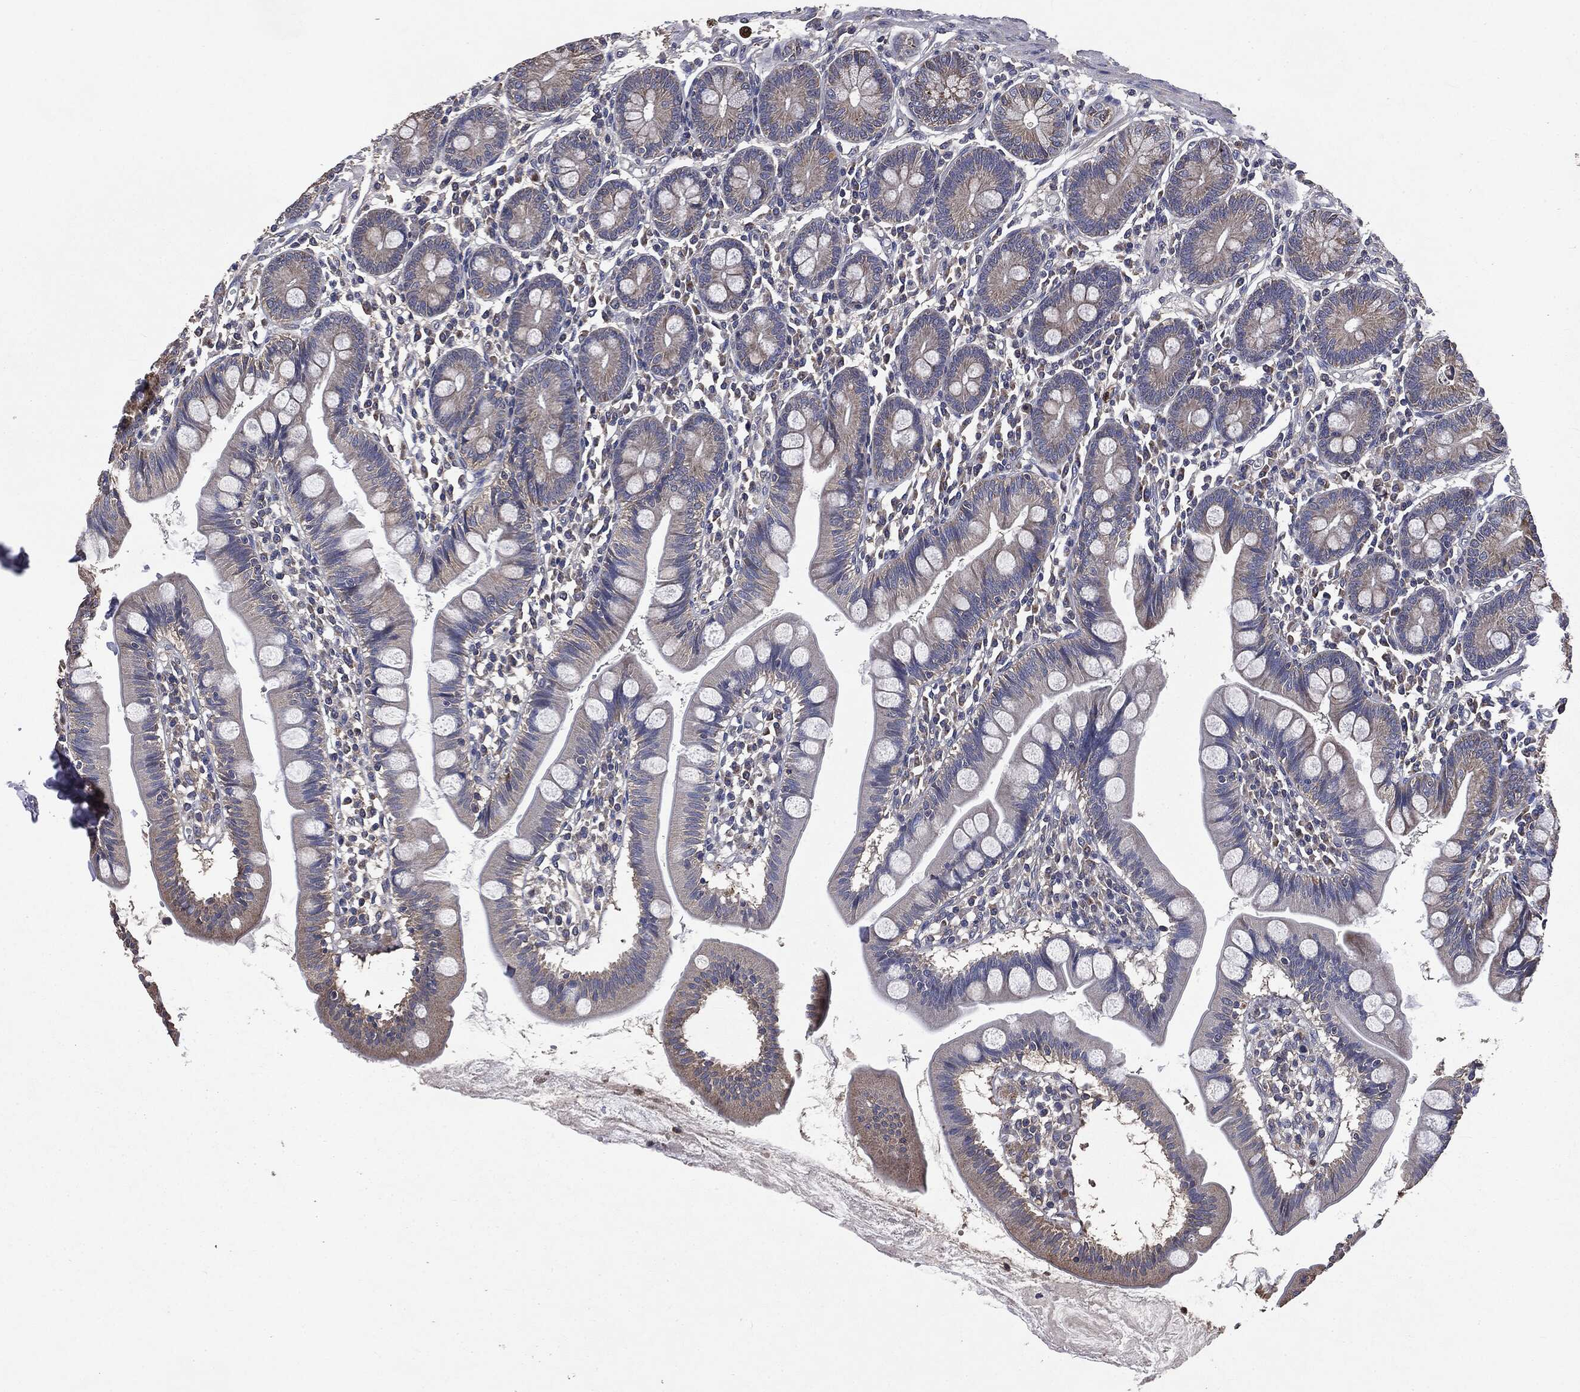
{"staining": {"intensity": "strong", "quantity": "25%-75%", "location": "cytoplasmic/membranous"}, "tissue": "small intestine", "cell_type": "Glandular cells", "image_type": "normal", "snomed": [{"axis": "morphology", "description": "Normal tissue, NOS"}, {"axis": "topography", "description": "Small intestine"}], "caption": "IHC staining of benign small intestine, which exhibits high levels of strong cytoplasmic/membranous expression in about 25%-75% of glandular cells indicating strong cytoplasmic/membranous protein expression. The staining was performed using DAB (brown) for protein detection and nuclei were counterstained in hematoxylin (blue).", "gene": "MAPK6", "patient": {"sex": "male", "age": 88}}